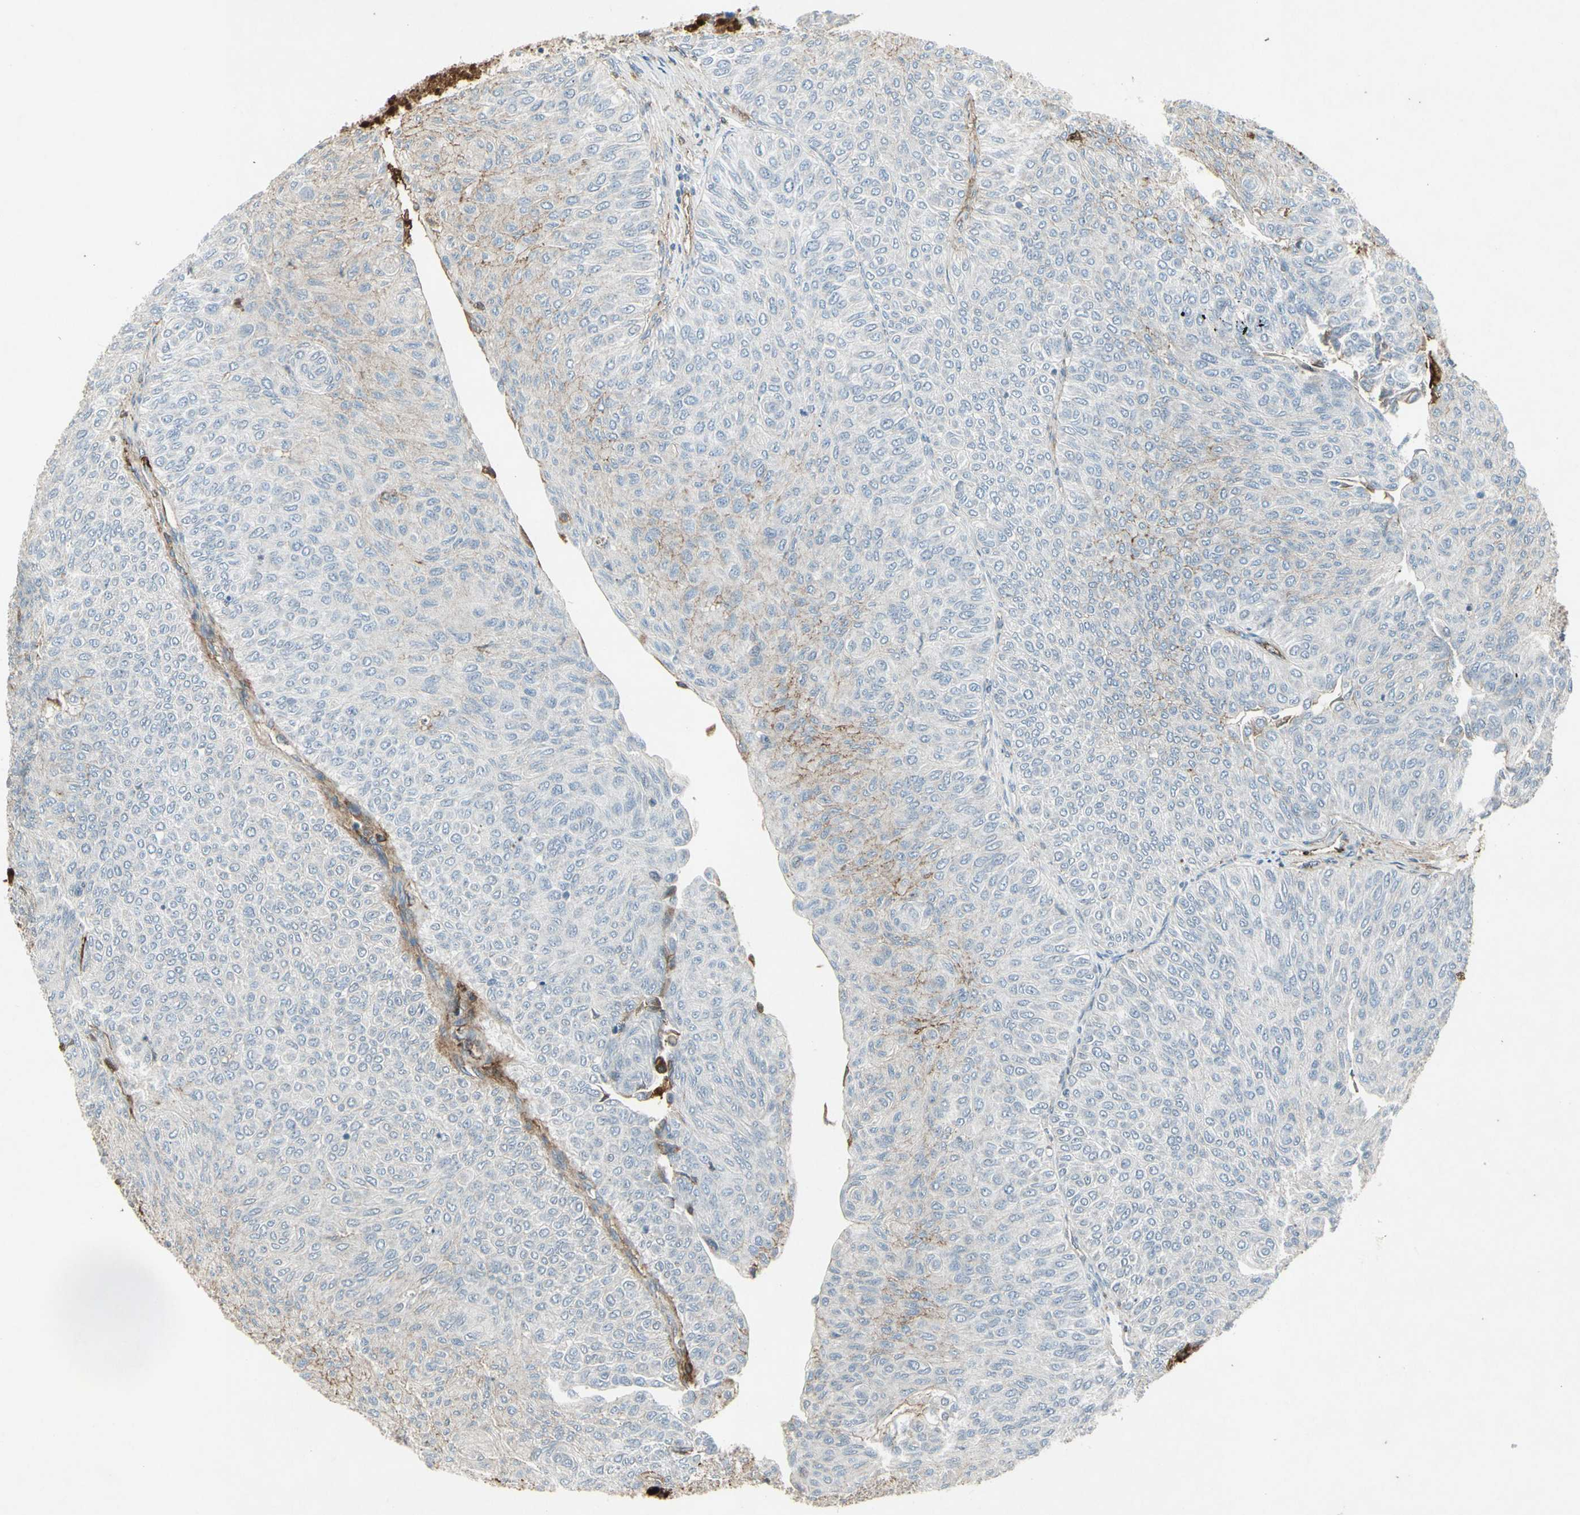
{"staining": {"intensity": "weak", "quantity": "<25%", "location": "cytoplasmic/membranous"}, "tissue": "urothelial cancer", "cell_type": "Tumor cells", "image_type": "cancer", "snomed": [{"axis": "morphology", "description": "Urothelial carcinoma, Low grade"}, {"axis": "topography", "description": "Urinary bladder"}], "caption": "High magnification brightfield microscopy of urothelial cancer stained with DAB (3,3'-diaminobenzidine) (brown) and counterstained with hematoxylin (blue): tumor cells show no significant staining. The staining was performed using DAB to visualize the protein expression in brown, while the nuclei were stained in blue with hematoxylin (Magnification: 20x).", "gene": "IGHM", "patient": {"sex": "male", "age": 78}}